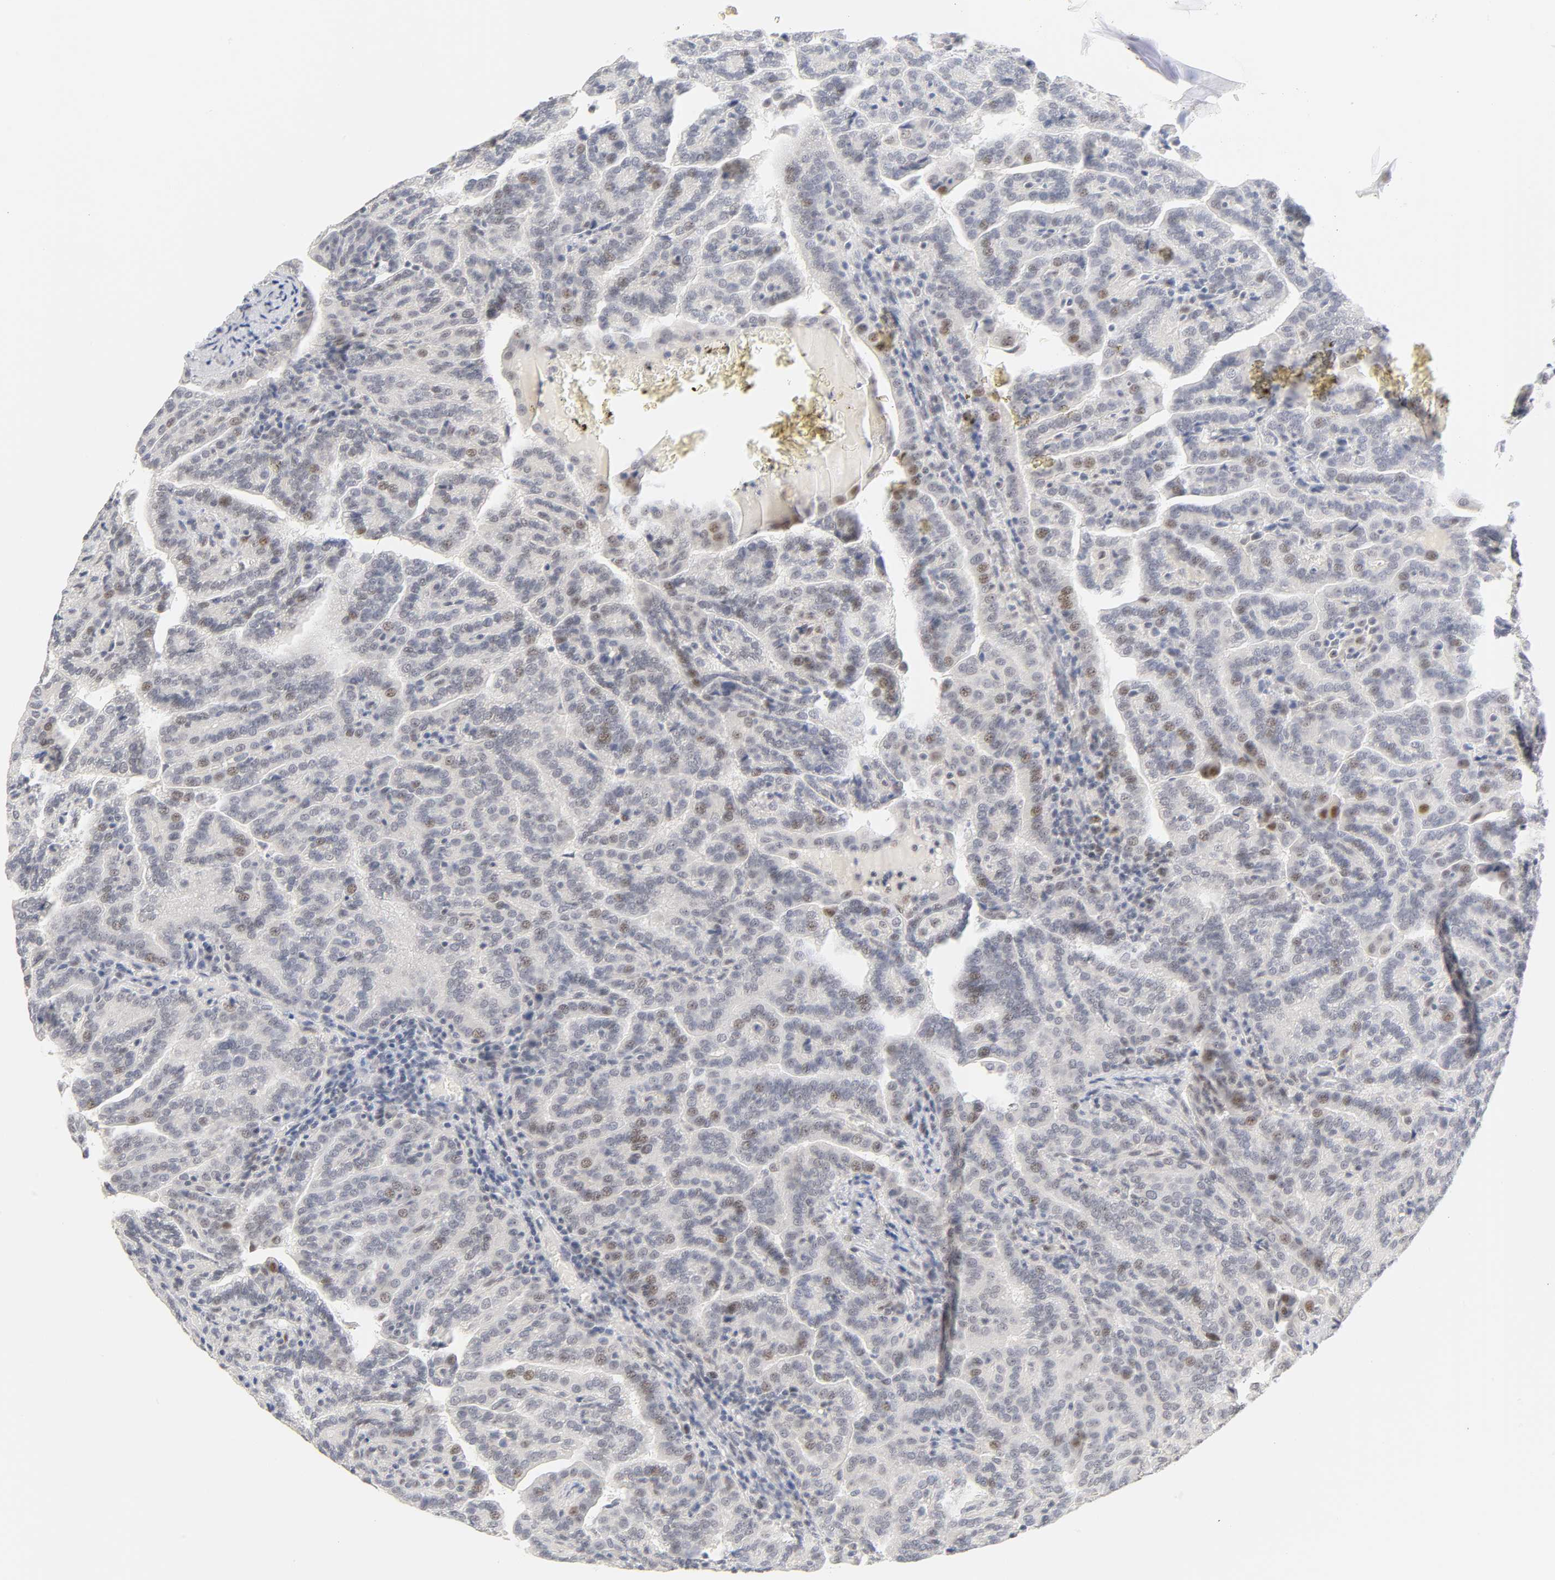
{"staining": {"intensity": "weak", "quantity": "<25%", "location": "nuclear"}, "tissue": "renal cancer", "cell_type": "Tumor cells", "image_type": "cancer", "snomed": [{"axis": "morphology", "description": "Adenocarcinoma, NOS"}, {"axis": "topography", "description": "Kidney"}], "caption": "A histopathology image of human renal cancer (adenocarcinoma) is negative for staining in tumor cells. (DAB (3,3'-diaminobenzidine) immunohistochemistry (IHC) with hematoxylin counter stain).", "gene": "MNAT1", "patient": {"sex": "male", "age": 61}}